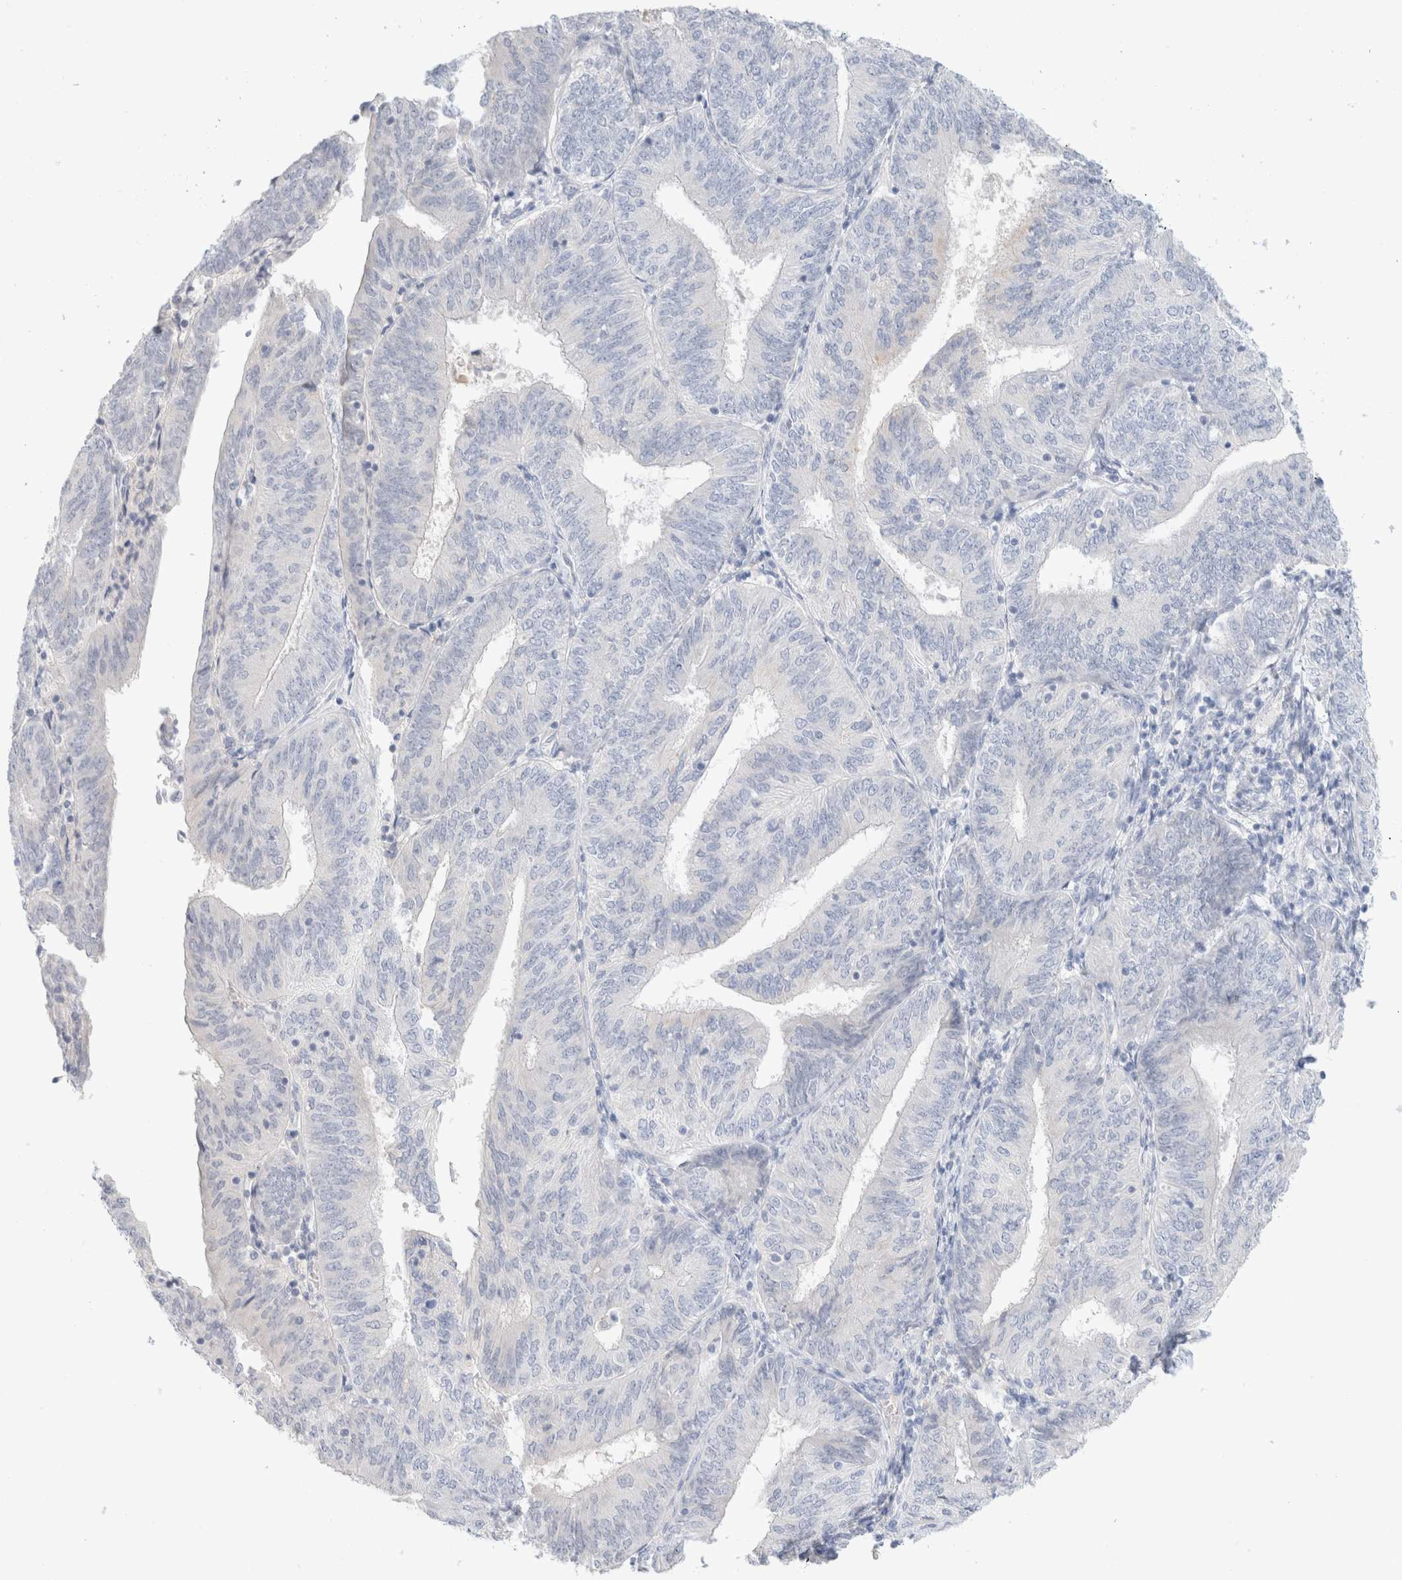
{"staining": {"intensity": "negative", "quantity": "none", "location": "none"}, "tissue": "endometrial cancer", "cell_type": "Tumor cells", "image_type": "cancer", "snomed": [{"axis": "morphology", "description": "Adenocarcinoma, NOS"}, {"axis": "topography", "description": "Endometrium"}], "caption": "This is an IHC histopathology image of endometrial adenocarcinoma. There is no positivity in tumor cells.", "gene": "CPQ", "patient": {"sex": "female", "age": 58}}